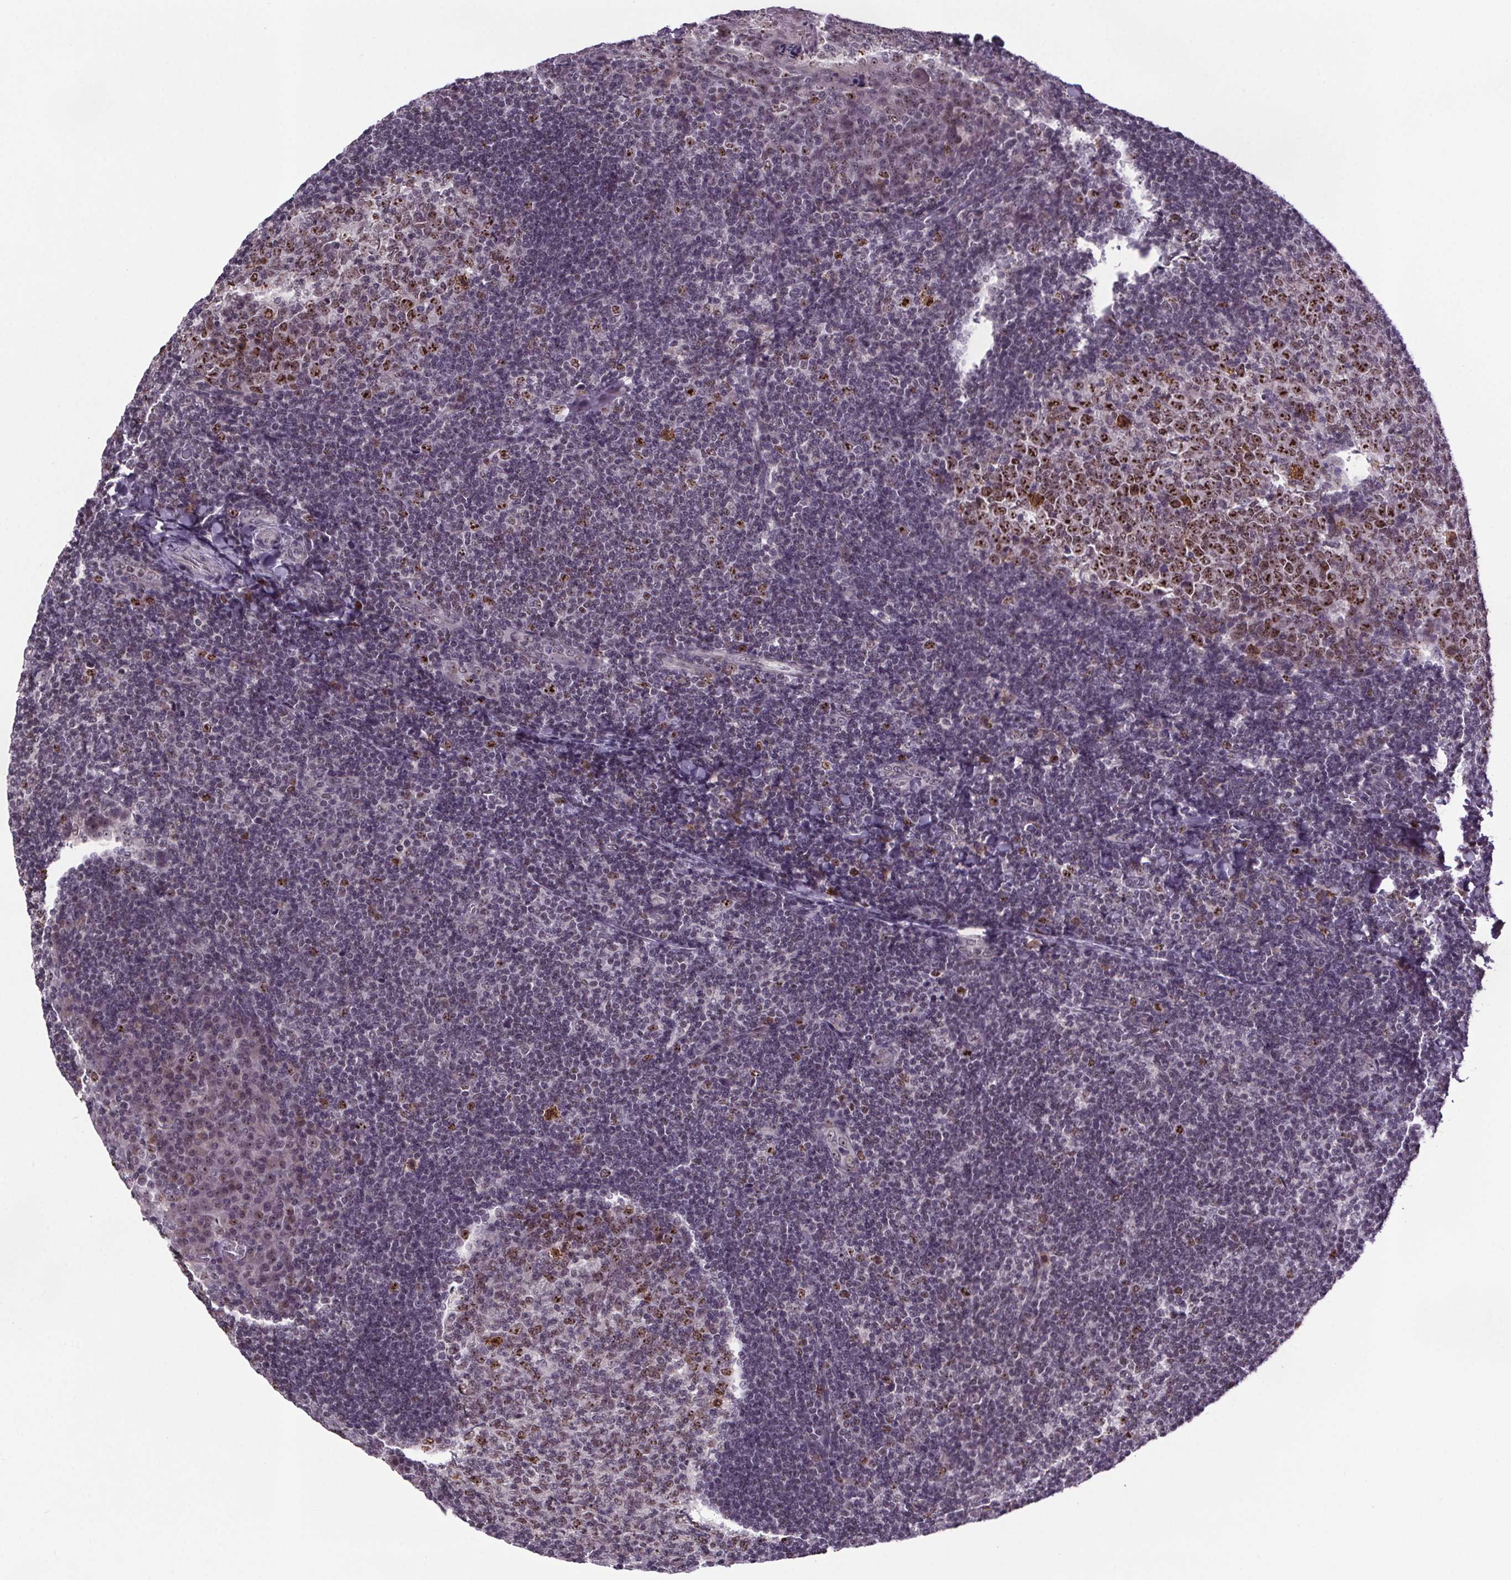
{"staining": {"intensity": "moderate", "quantity": "25%-75%", "location": "nuclear"}, "tissue": "tonsil", "cell_type": "Germinal center cells", "image_type": "normal", "snomed": [{"axis": "morphology", "description": "Normal tissue, NOS"}, {"axis": "topography", "description": "Tonsil"}], "caption": "An image showing moderate nuclear staining in approximately 25%-75% of germinal center cells in normal tonsil, as visualized by brown immunohistochemical staining.", "gene": "ATMIN", "patient": {"sex": "male", "age": 17}}